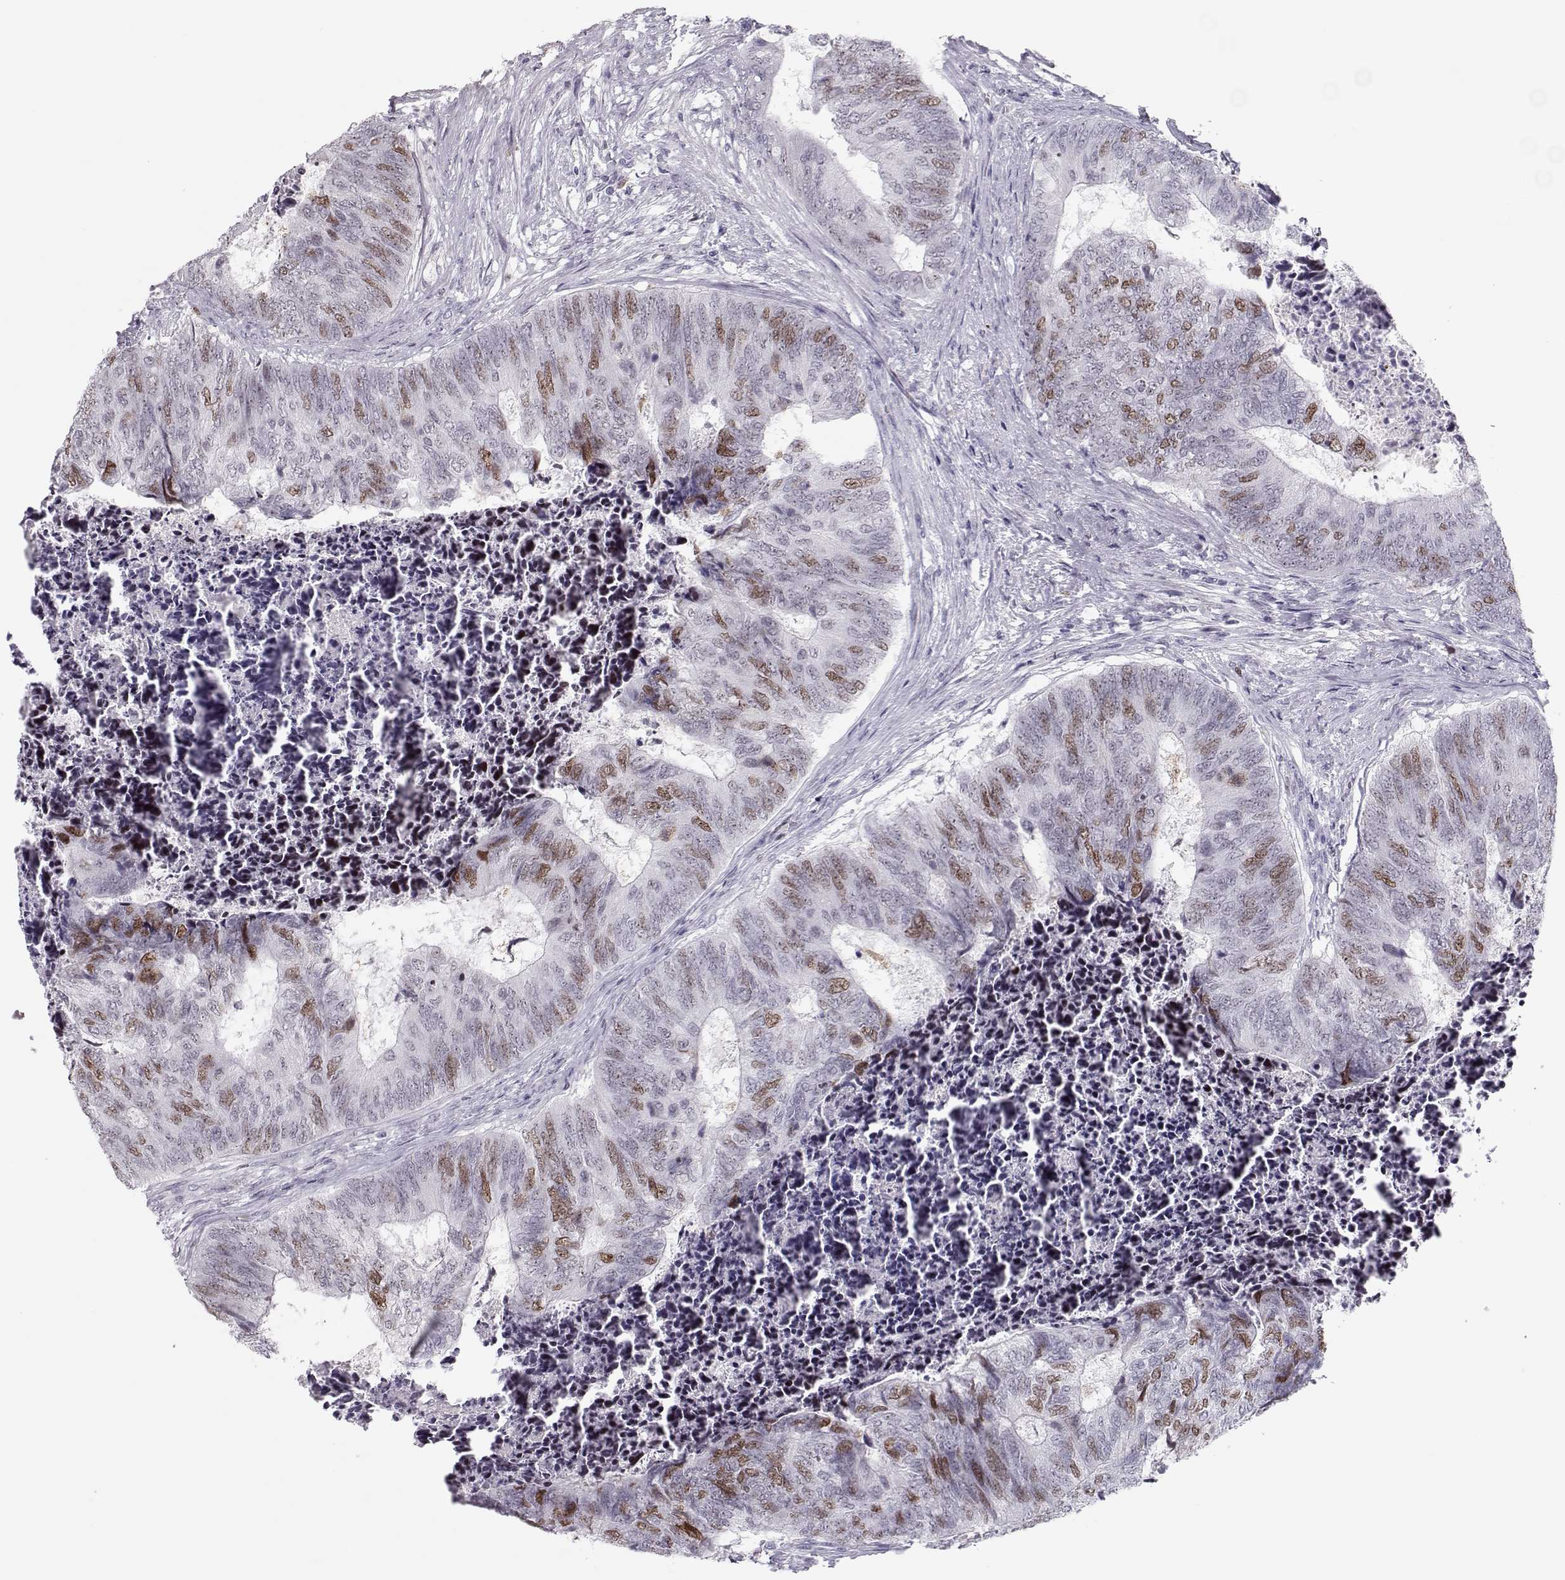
{"staining": {"intensity": "moderate", "quantity": "<25%", "location": "nuclear"}, "tissue": "colorectal cancer", "cell_type": "Tumor cells", "image_type": "cancer", "snomed": [{"axis": "morphology", "description": "Adenocarcinoma, NOS"}, {"axis": "topography", "description": "Colon"}], "caption": "Brown immunohistochemical staining in adenocarcinoma (colorectal) demonstrates moderate nuclear expression in about <25% of tumor cells. Immunohistochemistry stains the protein in brown and the nuclei are stained blue.", "gene": "SGO1", "patient": {"sex": "female", "age": 67}}